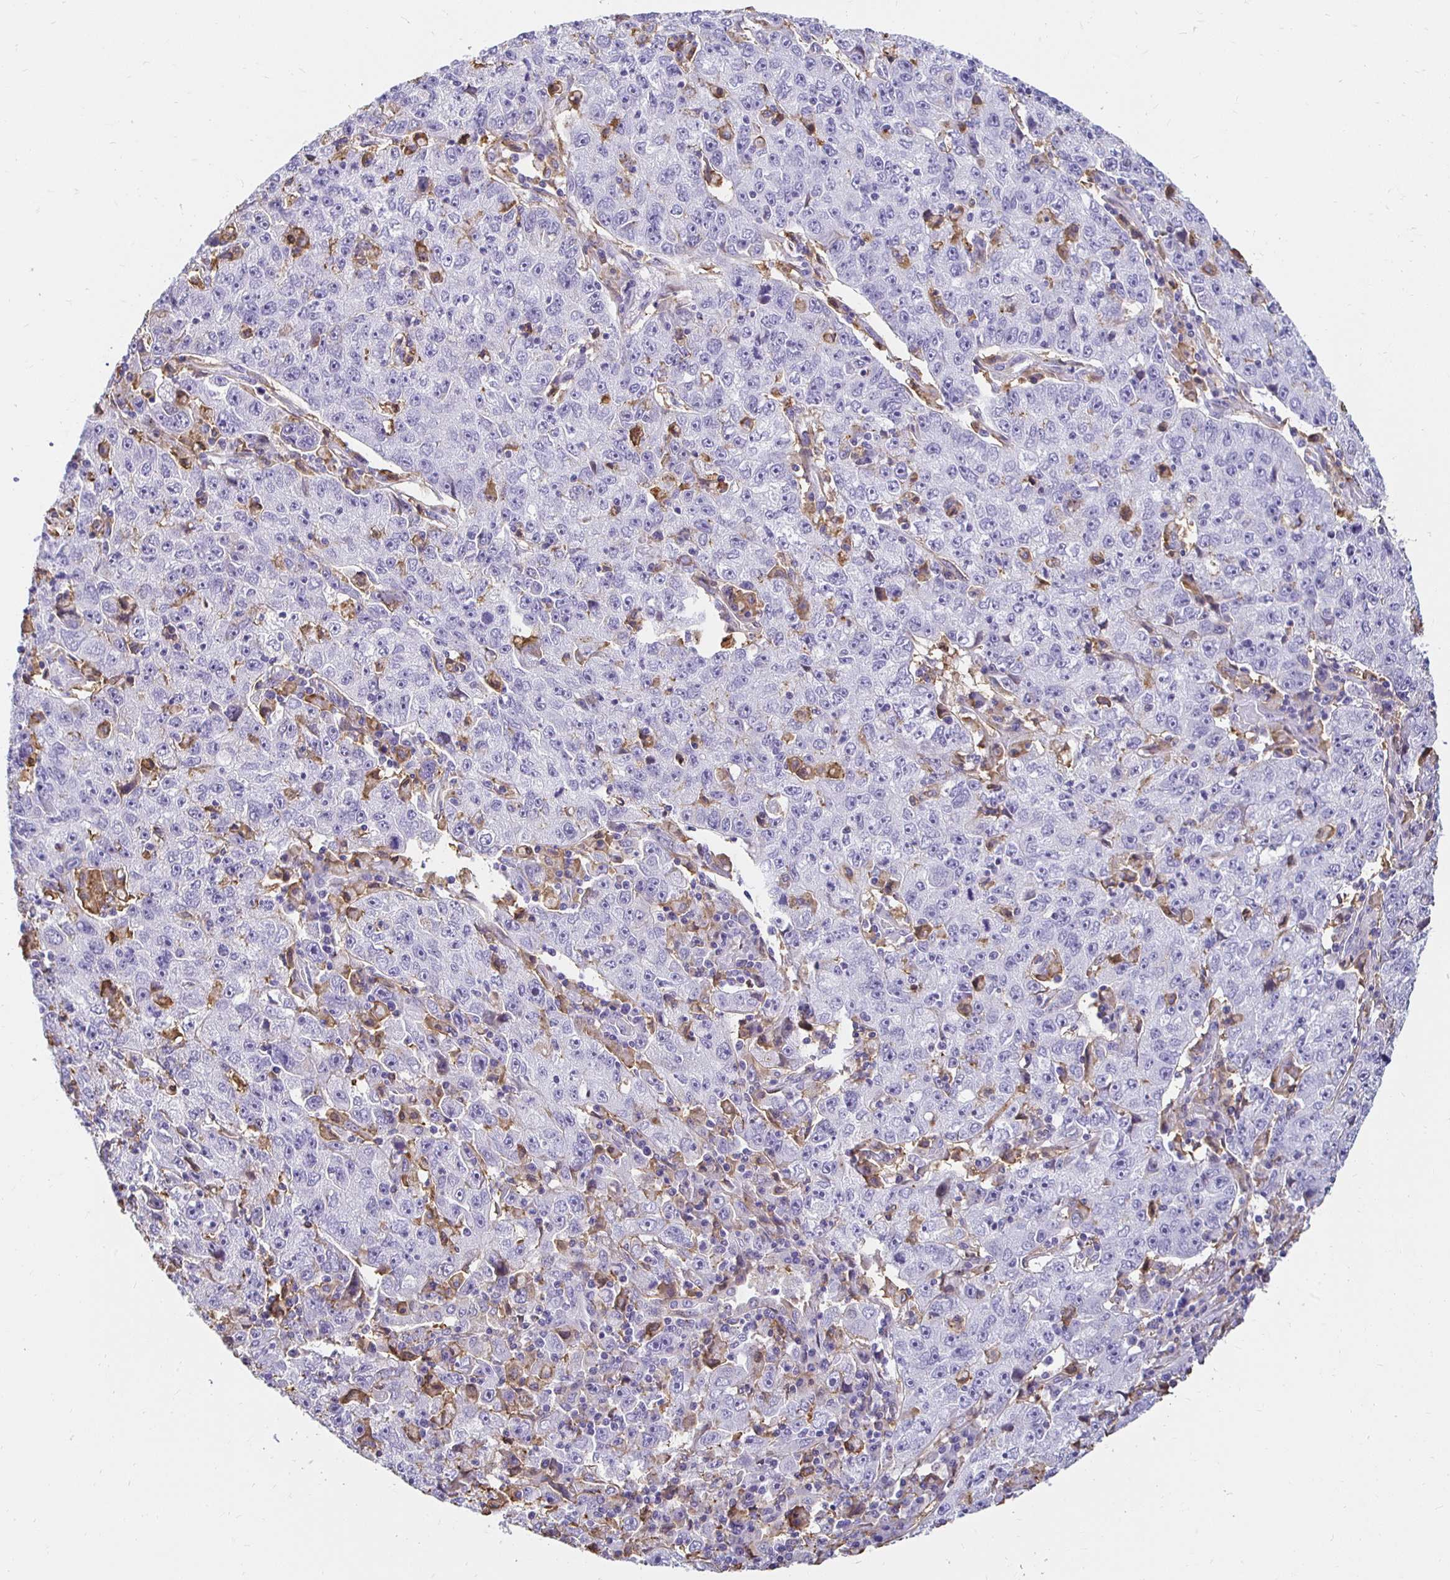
{"staining": {"intensity": "negative", "quantity": "none", "location": "none"}, "tissue": "lung cancer", "cell_type": "Tumor cells", "image_type": "cancer", "snomed": [{"axis": "morphology", "description": "Normal morphology"}, {"axis": "morphology", "description": "Adenocarcinoma, NOS"}, {"axis": "topography", "description": "Lymph node"}, {"axis": "topography", "description": "Lung"}], "caption": "There is no significant expression in tumor cells of lung cancer (adenocarcinoma).", "gene": "TAS1R3", "patient": {"sex": "female", "age": 57}}